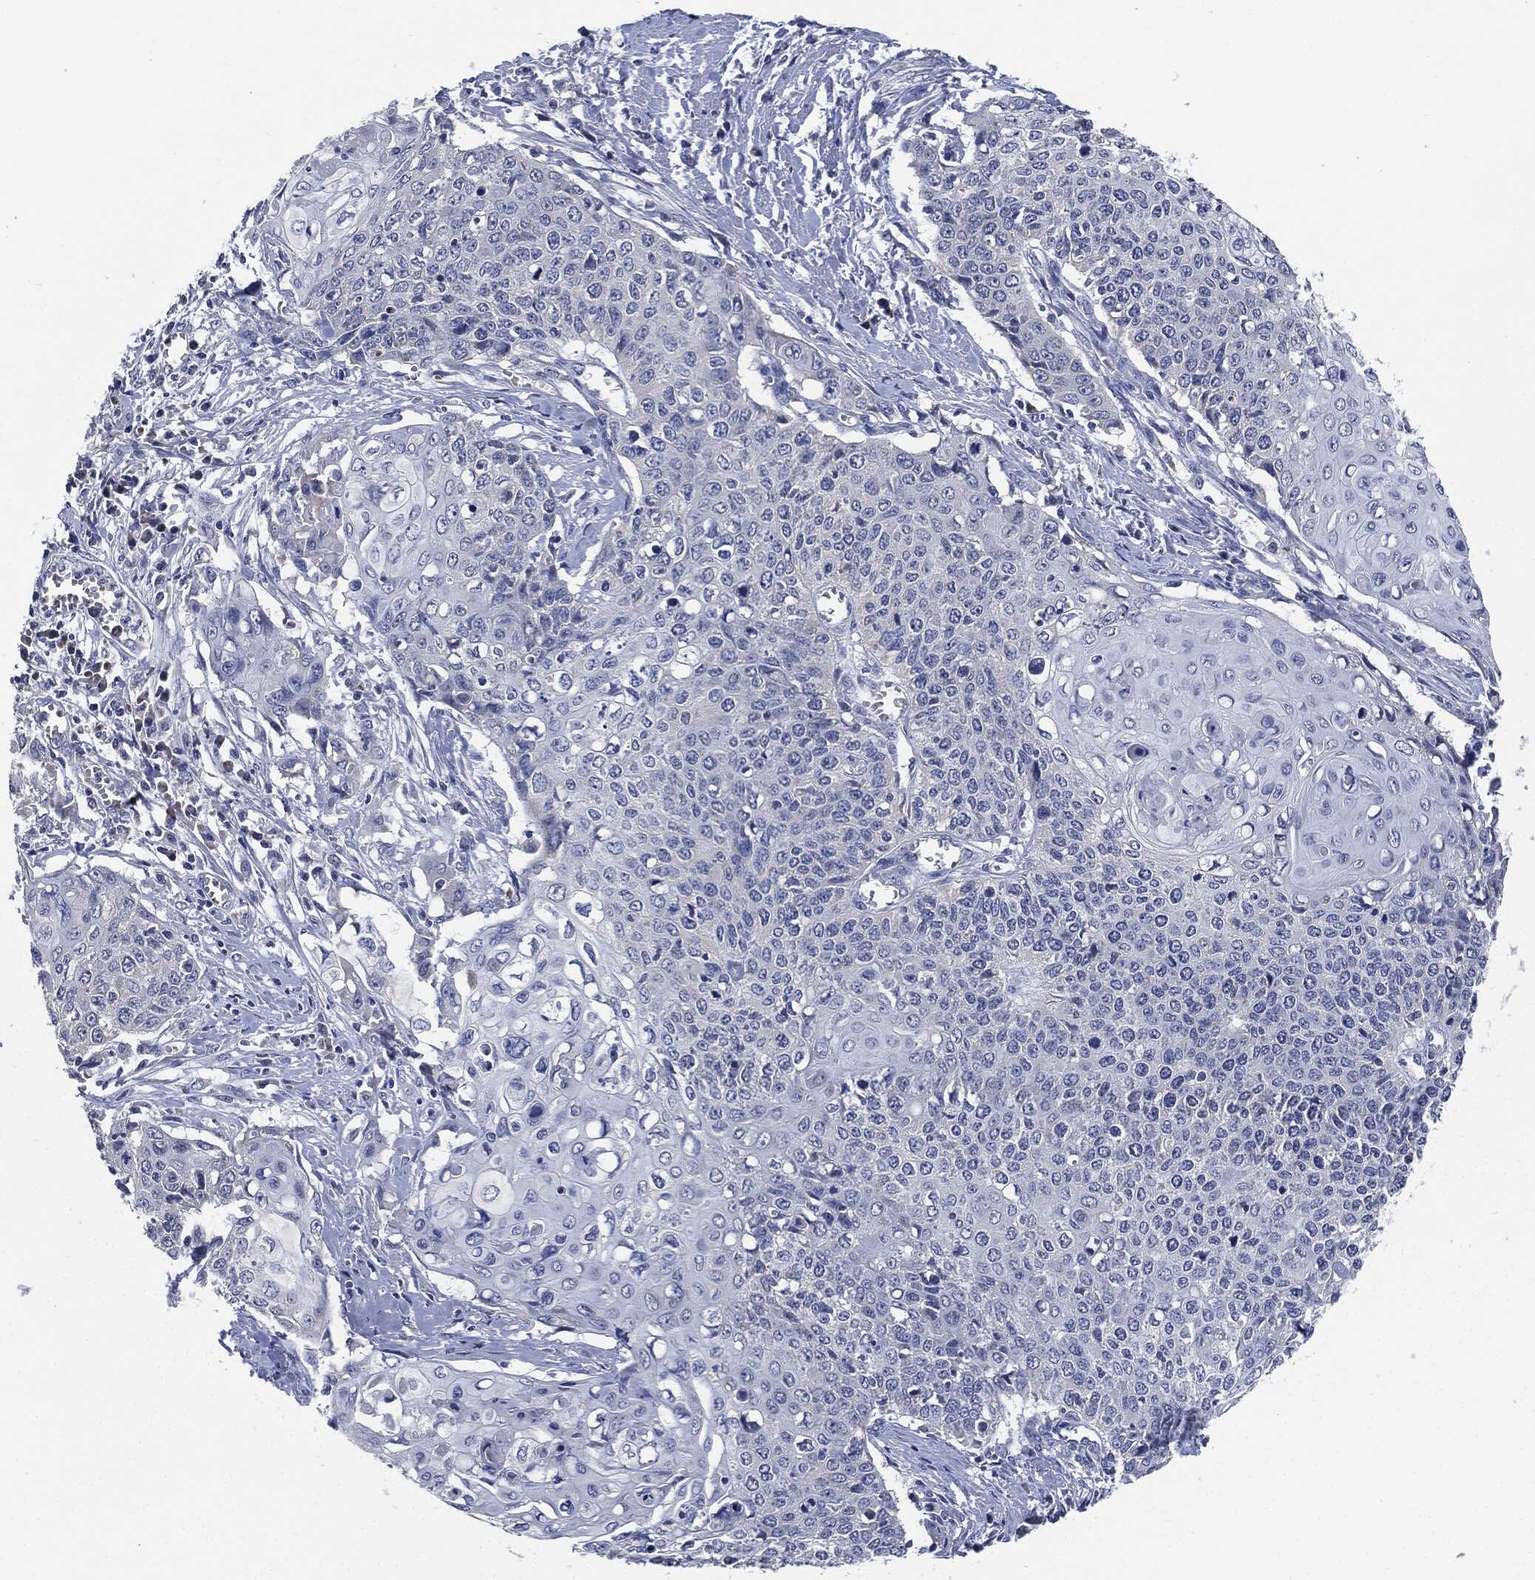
{"staining": {"intensity": "negative", "quantity": "none", "location": "none"}, "tissue": "cervical cancer", "cell_type": "Tumor cells", "image_type": "cancer", "snomed": [{"axis": "morphology", "description": "Squamous cell carcinoma, NOS"}, {"axis": "topography", "description": "Cervix"}], "caption": "An image of cervical cancer (squamous cell carcinoma) stained for a protein demonstrates no brown staining in tumor cells. (DAB immunohistochemistry (IHC), high magnification).", "gene": "SIGLEC9", "patient": {"sex": "female", "age": 39}}